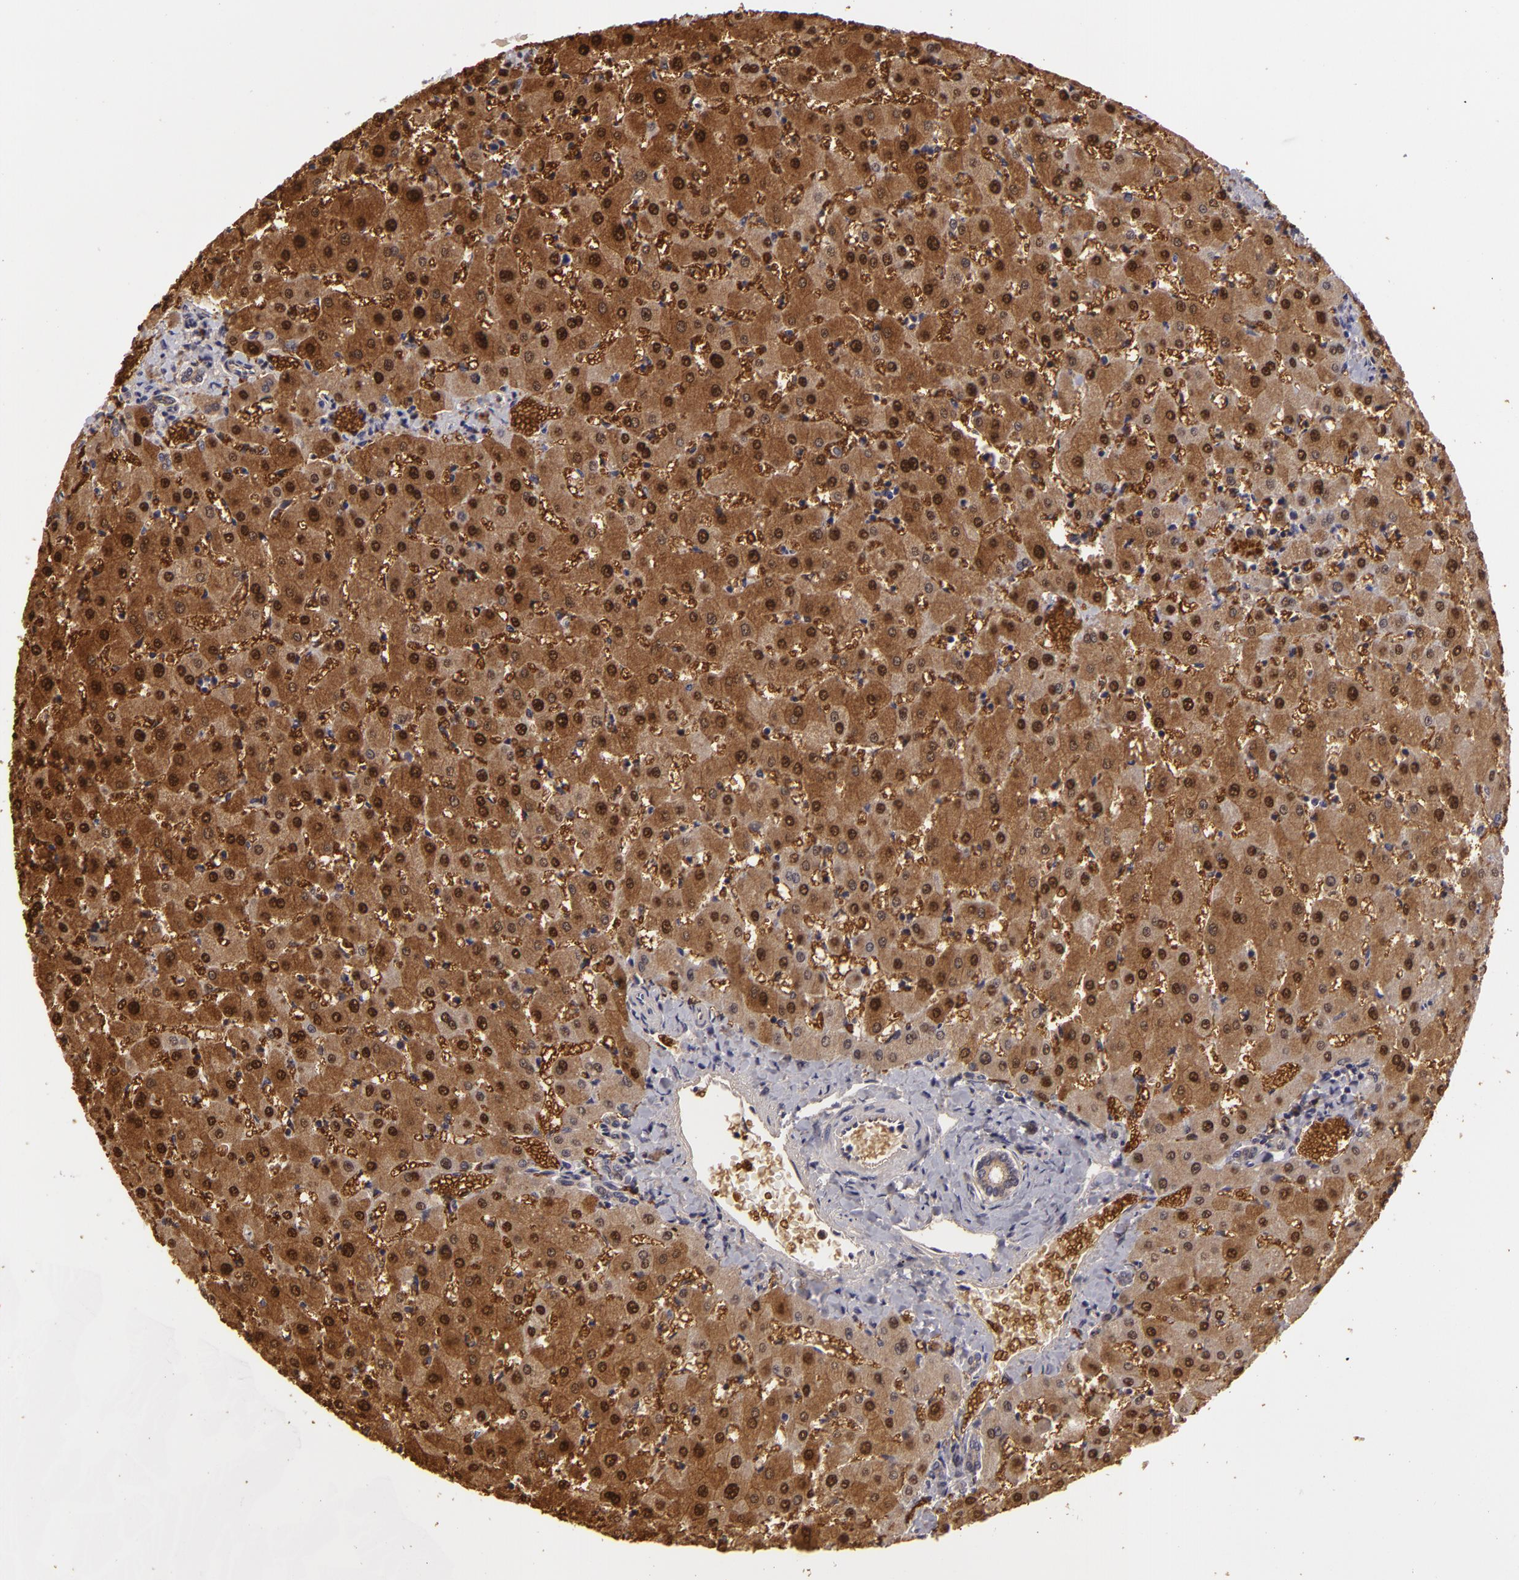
{"staining": {"intensity": "negative", "quantity": "none", "location": "none"}, "tissue": "liver", "cell_type": "Cholangiocytes", "image_type": "normal", "snomed": [{"axis": "morphology", "description": "Normal tissue, NOS"}, {"axis": "topography", "description": "Liver"}], "caption": "Immunohistochemical staining of unremarkable liver shows no significant staining in cholangiocytes.", "gene": "CTNNB1", "patient": {"sex": "female", "age": 27}}